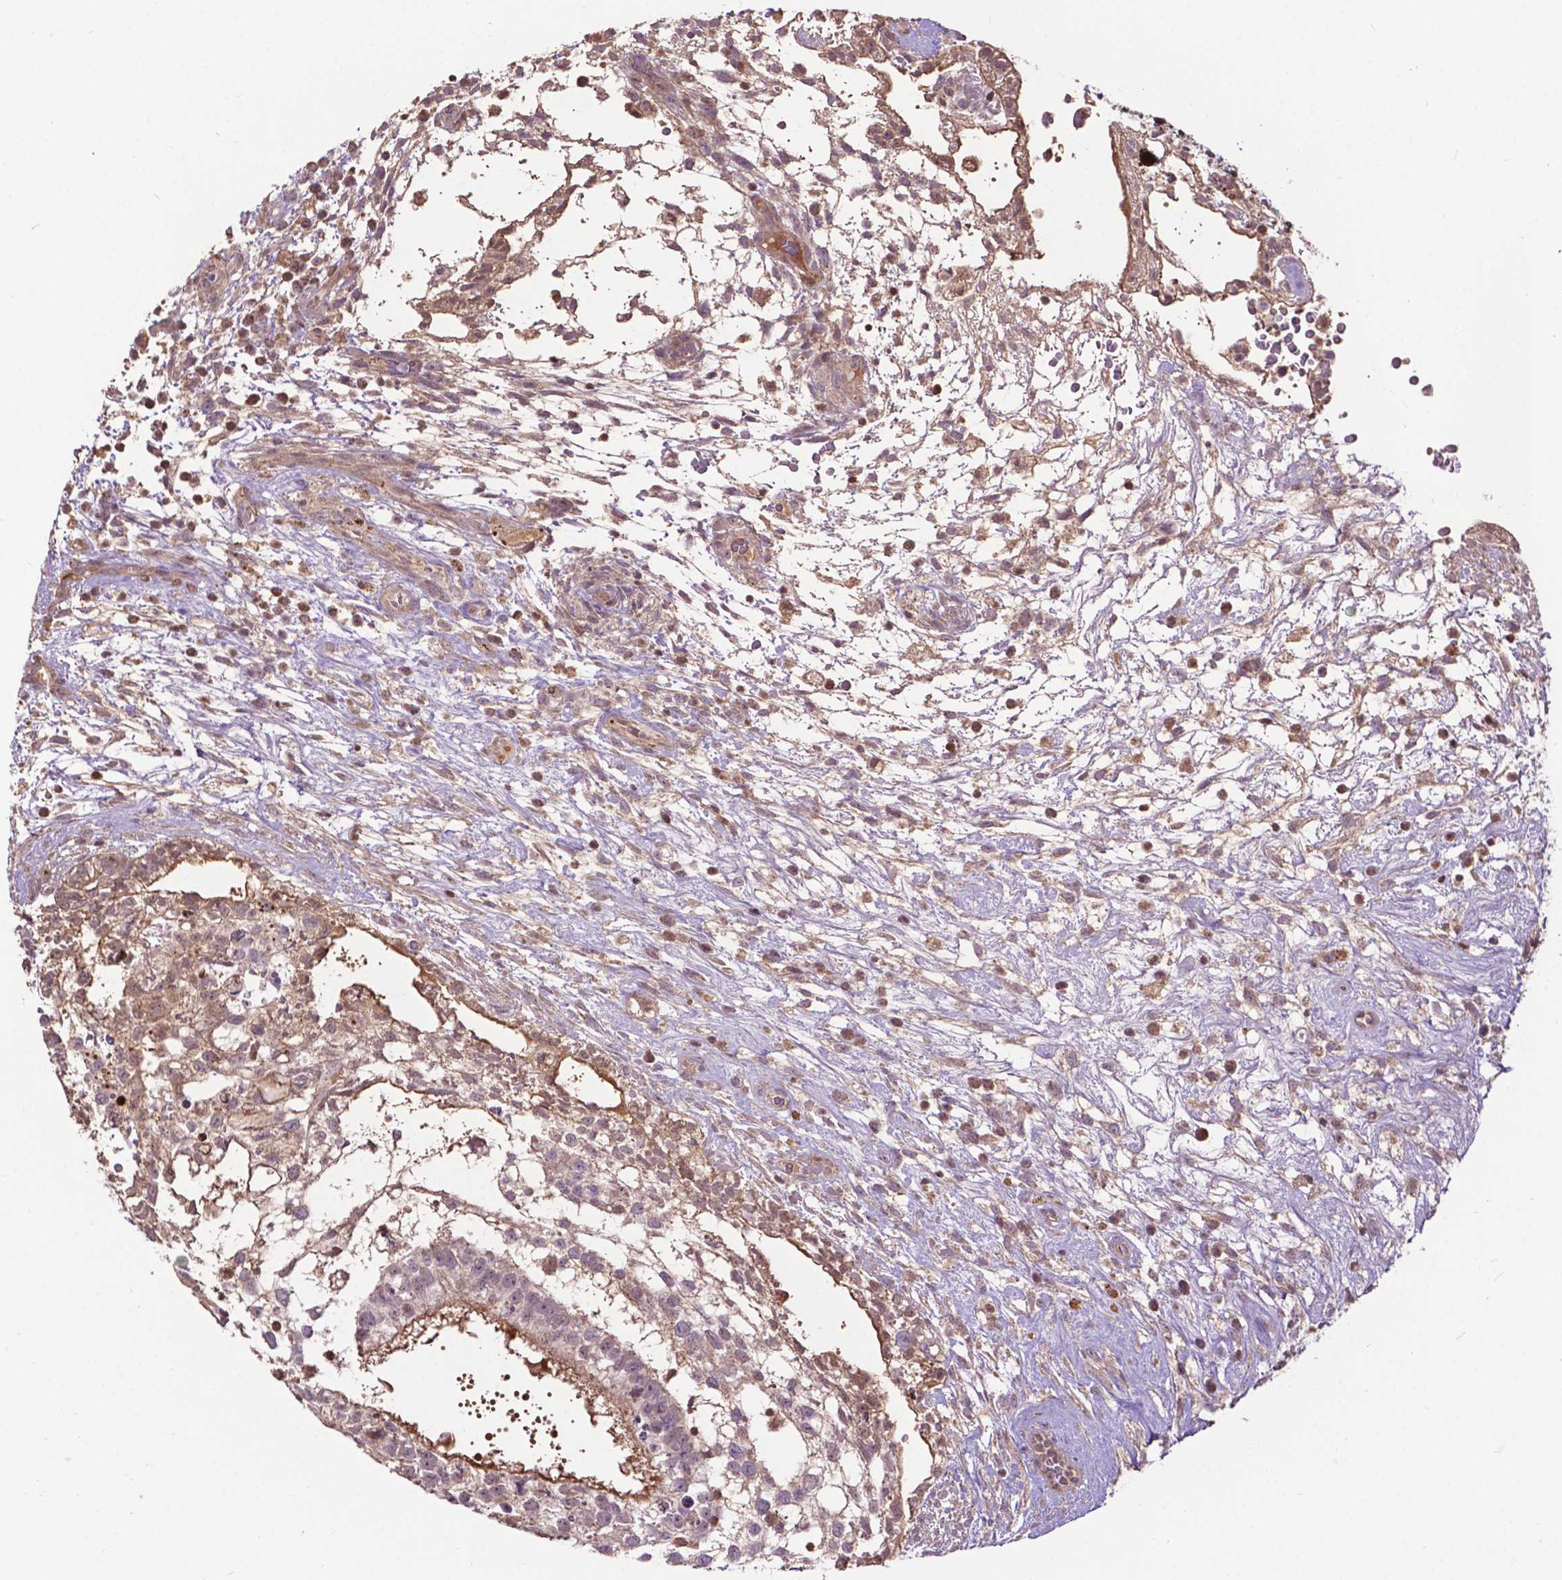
{"staining": {"intensity": "moderate", "quantity": ">75%", "location": "cytoplasmic/membranous"}, "tissue": "testis cancer", "cell_type": "Tumor cells", "image_type": "cancer", "snomed": [{"axis": "morphology", "description": "Normal tissue, NOS"}, {"axis": "morphology", "description": "Carcinoma, Embryonal, NOS"}, {"axis": "topography", "description": "Testis"}], "caption": "Immunohistochemical staining of human embryonal carcinoma (testis) displays moderate cytoplasmic/membranous protein staining in approximately >75% of tumor cells. Nuclei are stained in blue.", "gene": "CHMP4A", "patient": {"sex": "male", "age": 32}}